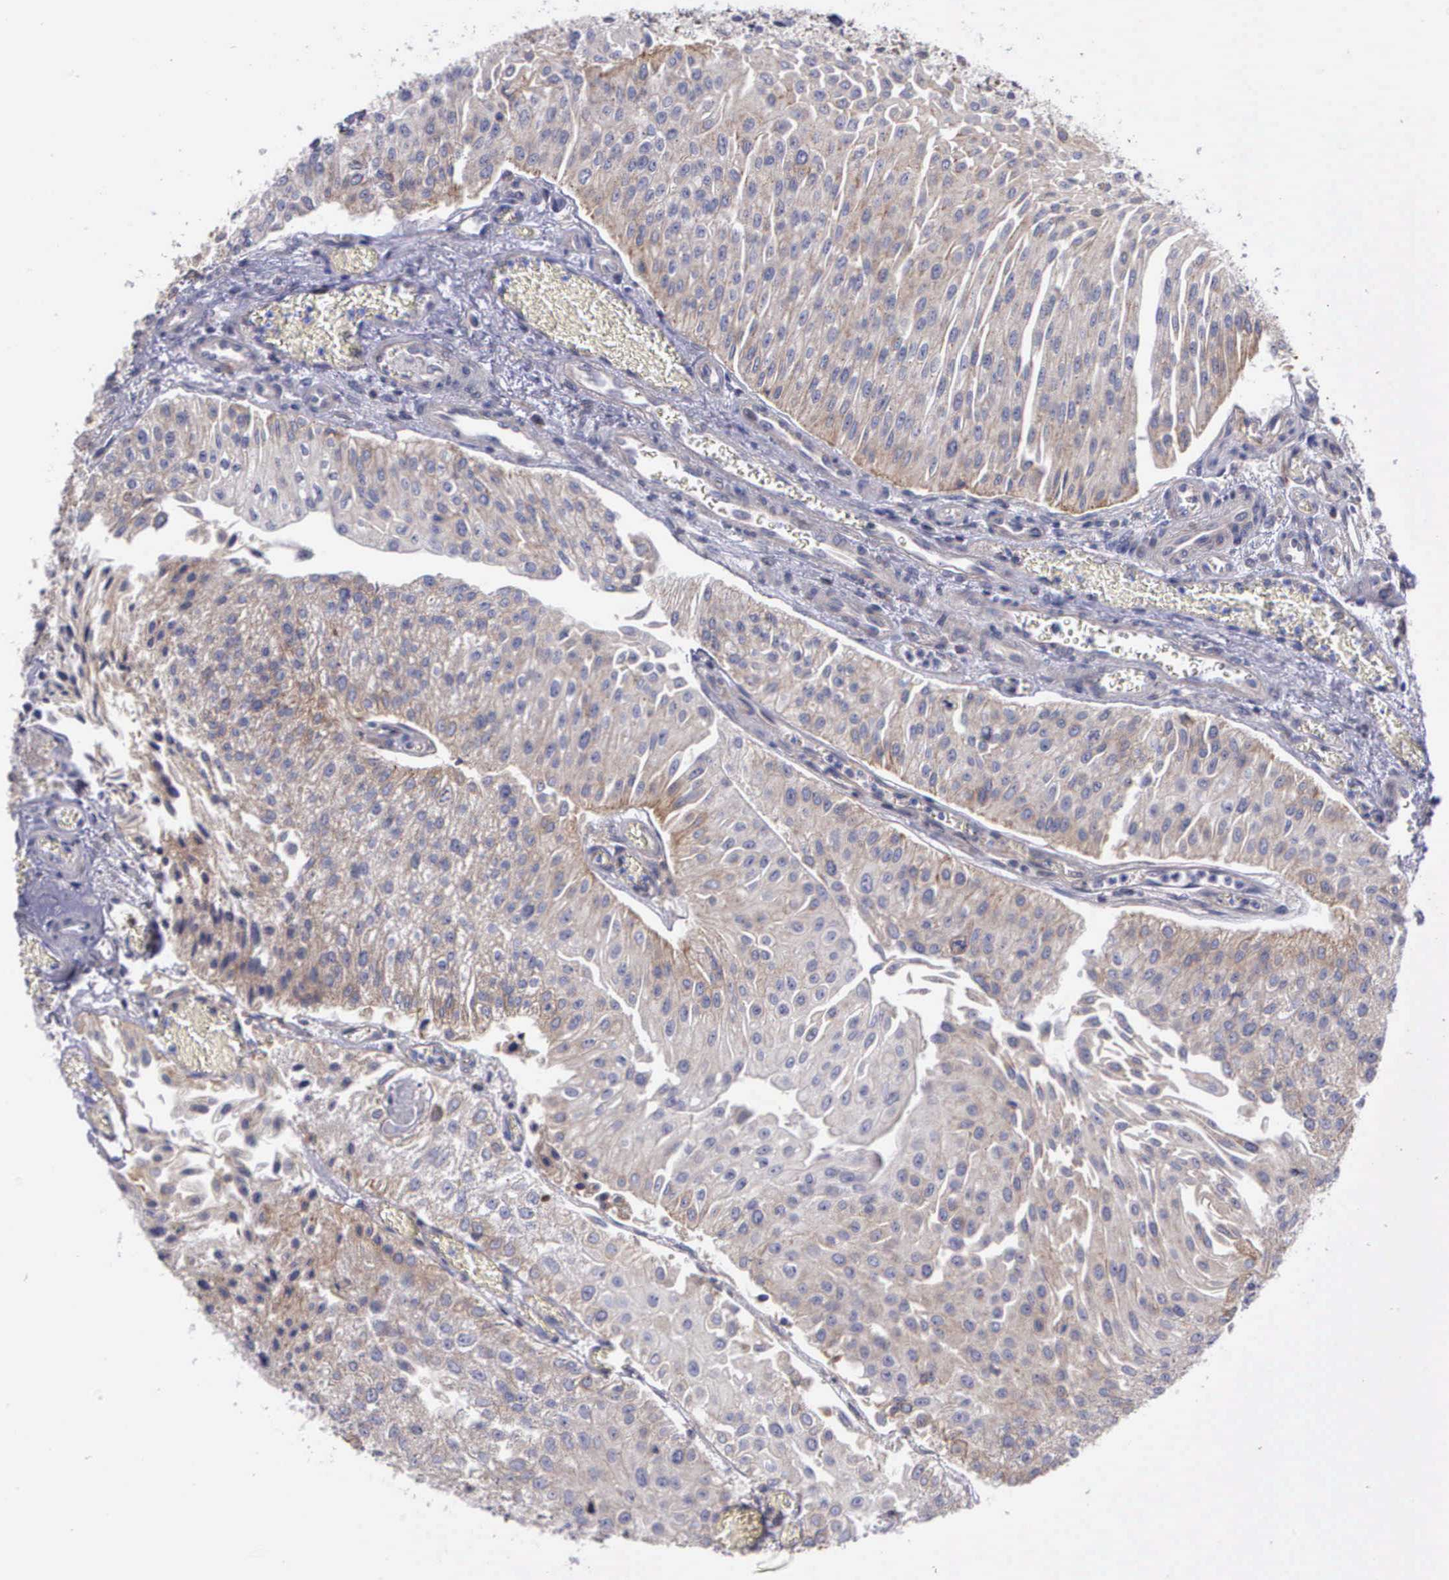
{"staining": {"intensity": "weak", "quantity": "<25%", "location": "cytoplasmic/membranous"}, "tissue": "urothelial cancer", "cell_type": "Tumor cells", "image_type": "cancer", "snomed": [{"axis": "morphology", "description": "Urothelial carcinoma, Low grade"}, {"axis": "topography", "description": "Urinary bladder"}], "caption": "Immunohistochemical staining of urothelial cancer displays no significant expression in tumor cells.", "gene": "MICAL3", "patient": {"sex": "male", "age": 86}}